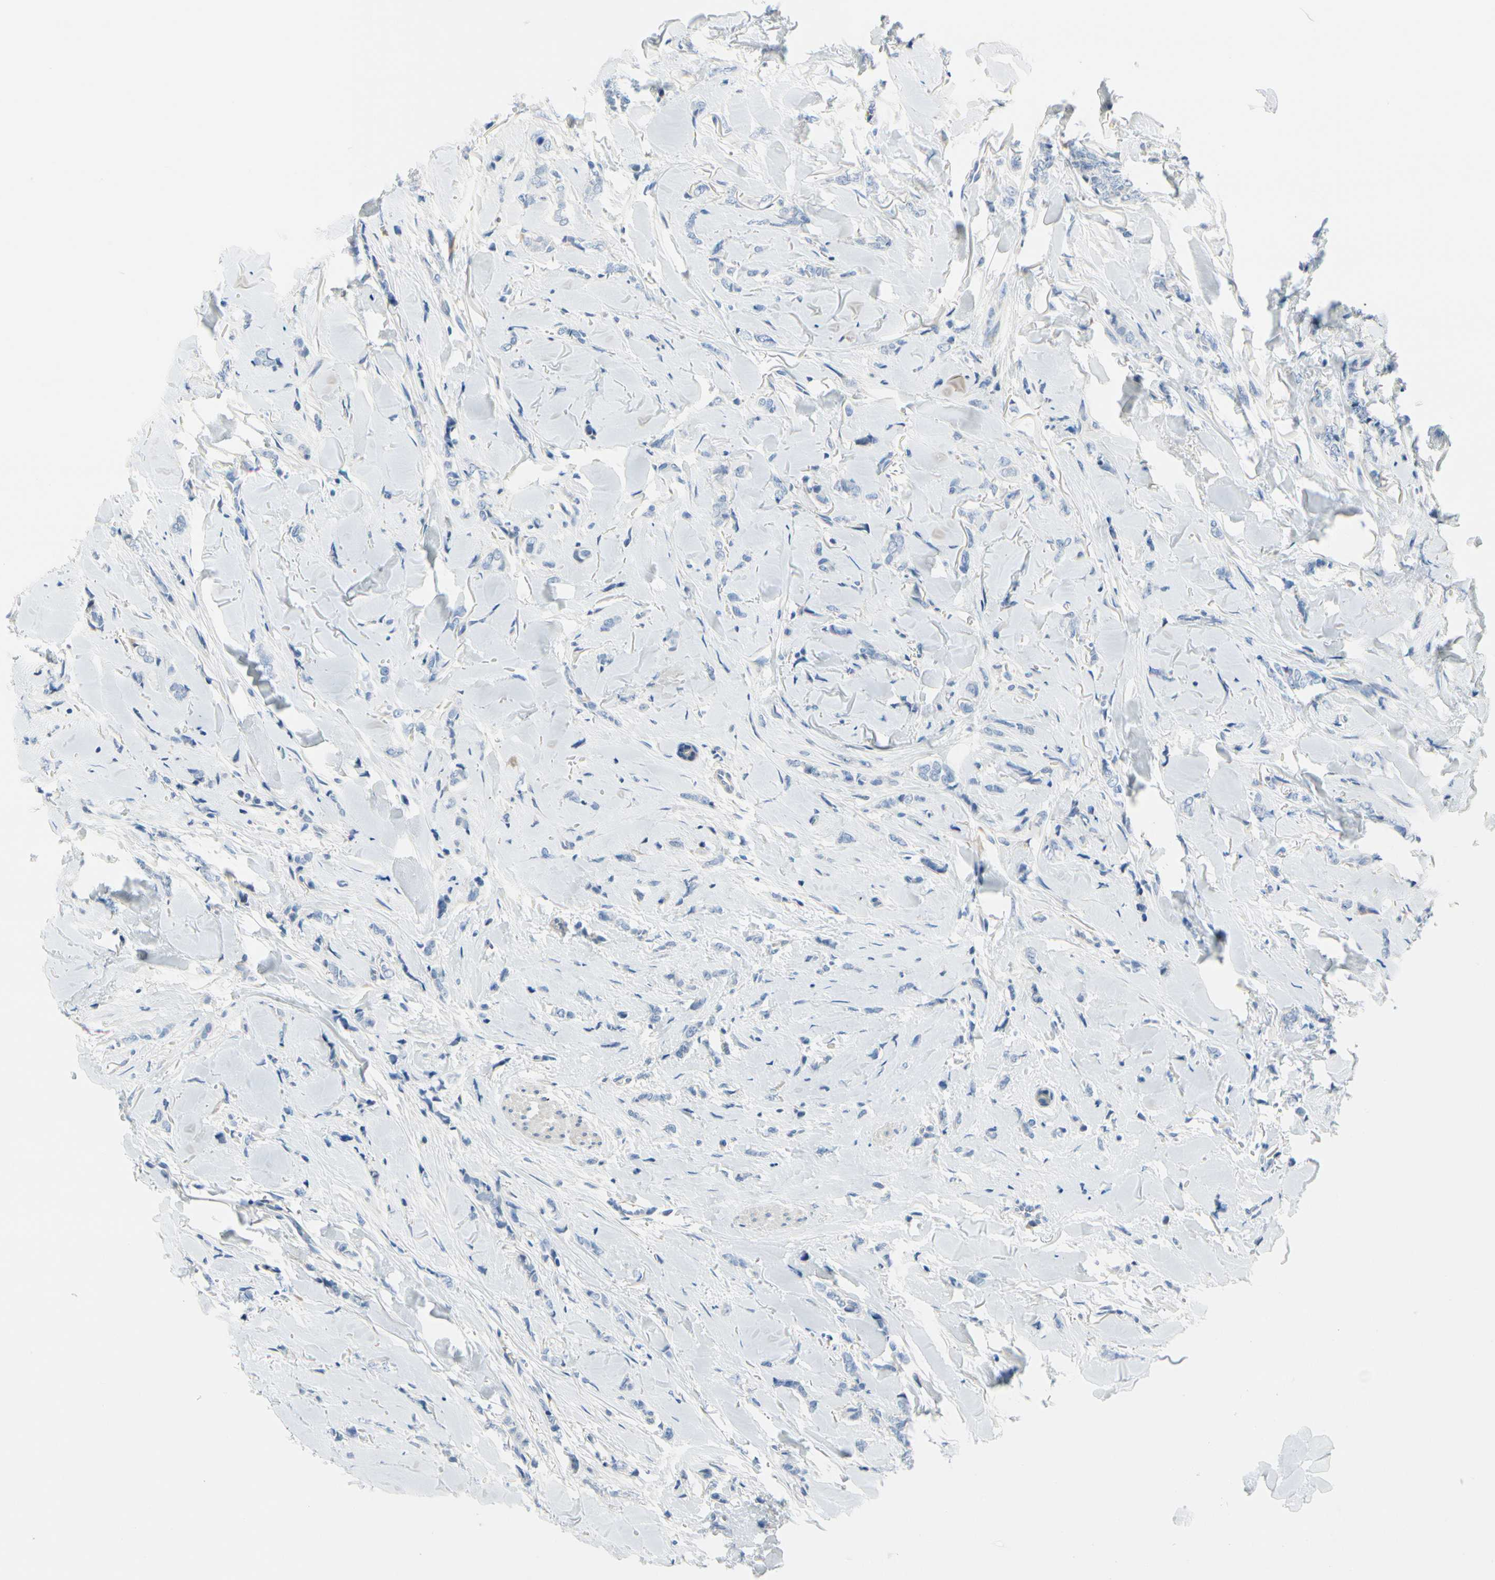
{"staining": {"intensity": "negative", "quantity": "none", "location": "none"}, "tissue": "breast cancer", "cell_type": "Tumor cells", "image_type": "cancer", "snomed": [{"axis": "morphology", "description": "Lobular carcinoma"}, {"axis": "topography", "description": "Skin"}, {"axis": "topography", "description": "Breast"}], "caption": "The IHC micrograph has no significant expression in tumor cells of breast cancer (lobular carcinoma) tissue.", "gene": "FCER2", "patient": {"sex": "female", "age": 46}}